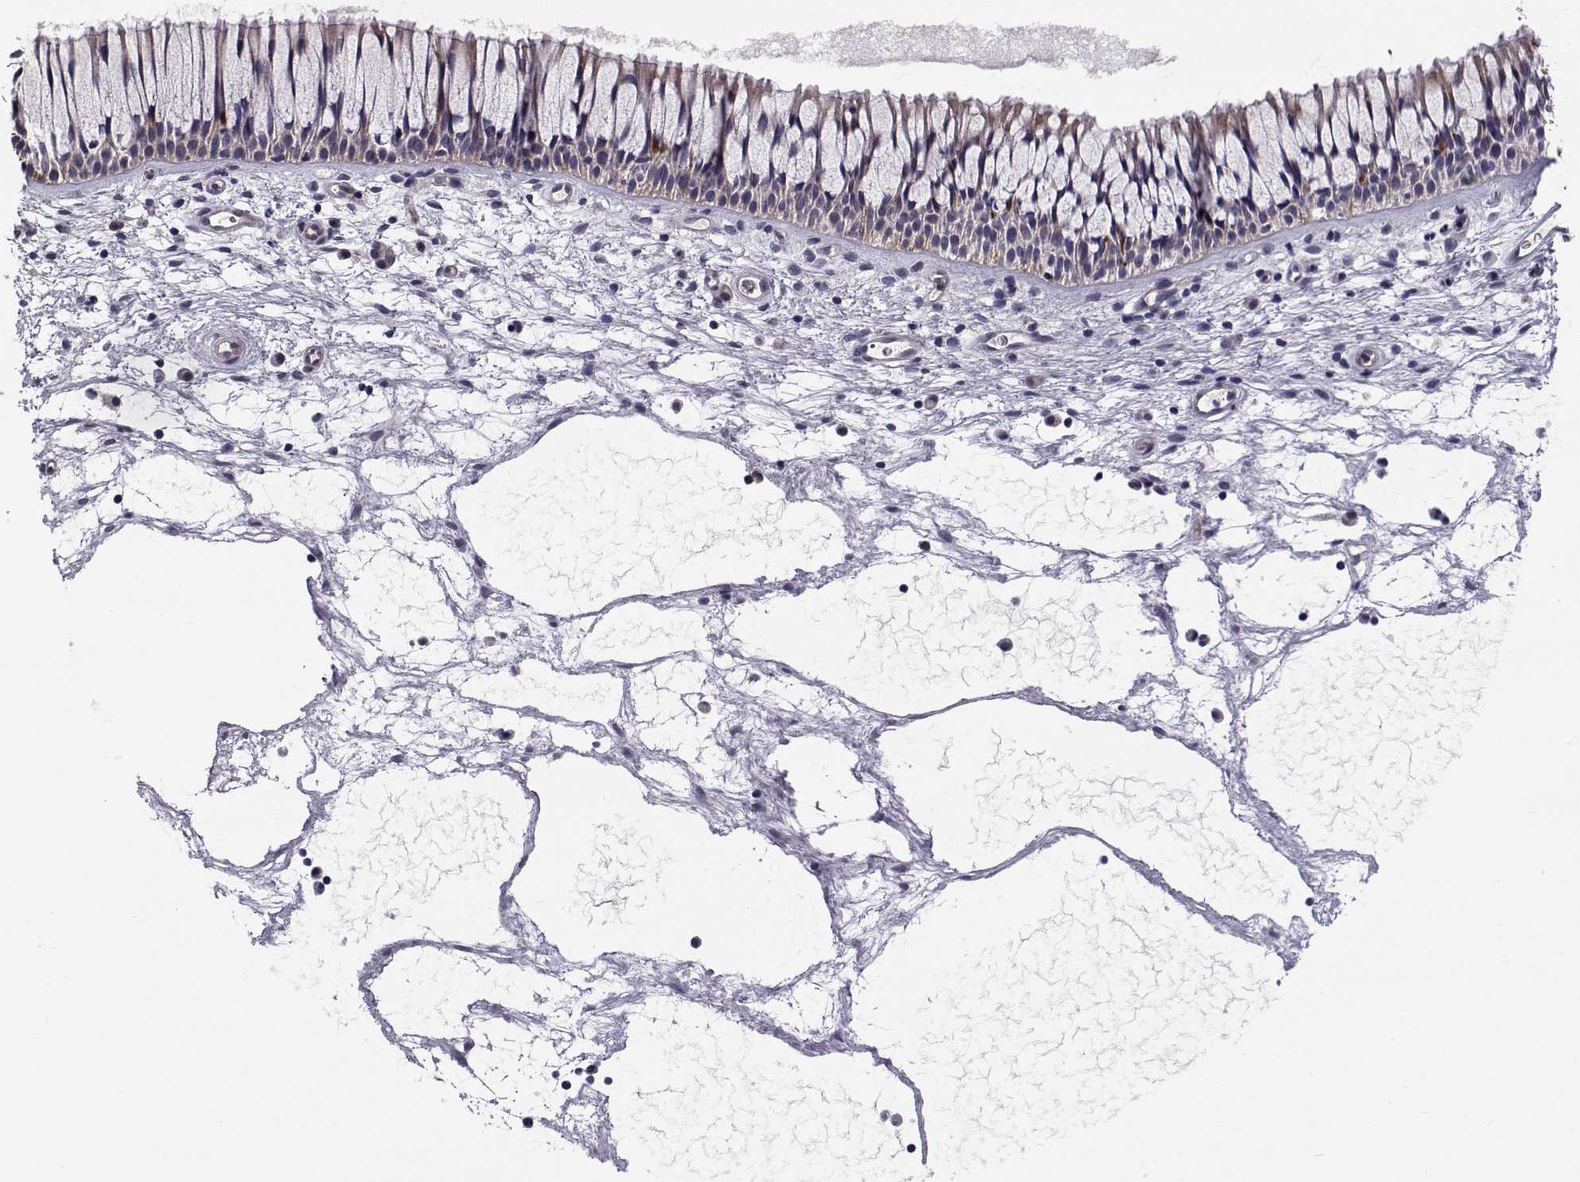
{"staining": {"intensity": "weak", "quantity": ">75%", "location": "cytoplasmic/membranous"}, "tissue": "nasopharynx", "cell_type": "Respiratory epithelial cells", "image_type": "normal", "snomed": [{"axis": "morphology", "description": "Normal tissue, NOS"}, {"axis": "topography", "description": "Nasopharynx"}], "caption": "Protein analysis of benign nasopharynx exhibits weak cytoplasmic/membranous expression in about >75% of respiratory epithelial cells. Nuclei are stained in blue.", "gene": "HSP90AB1", "patient": {"sex": "male", "age": 51}}